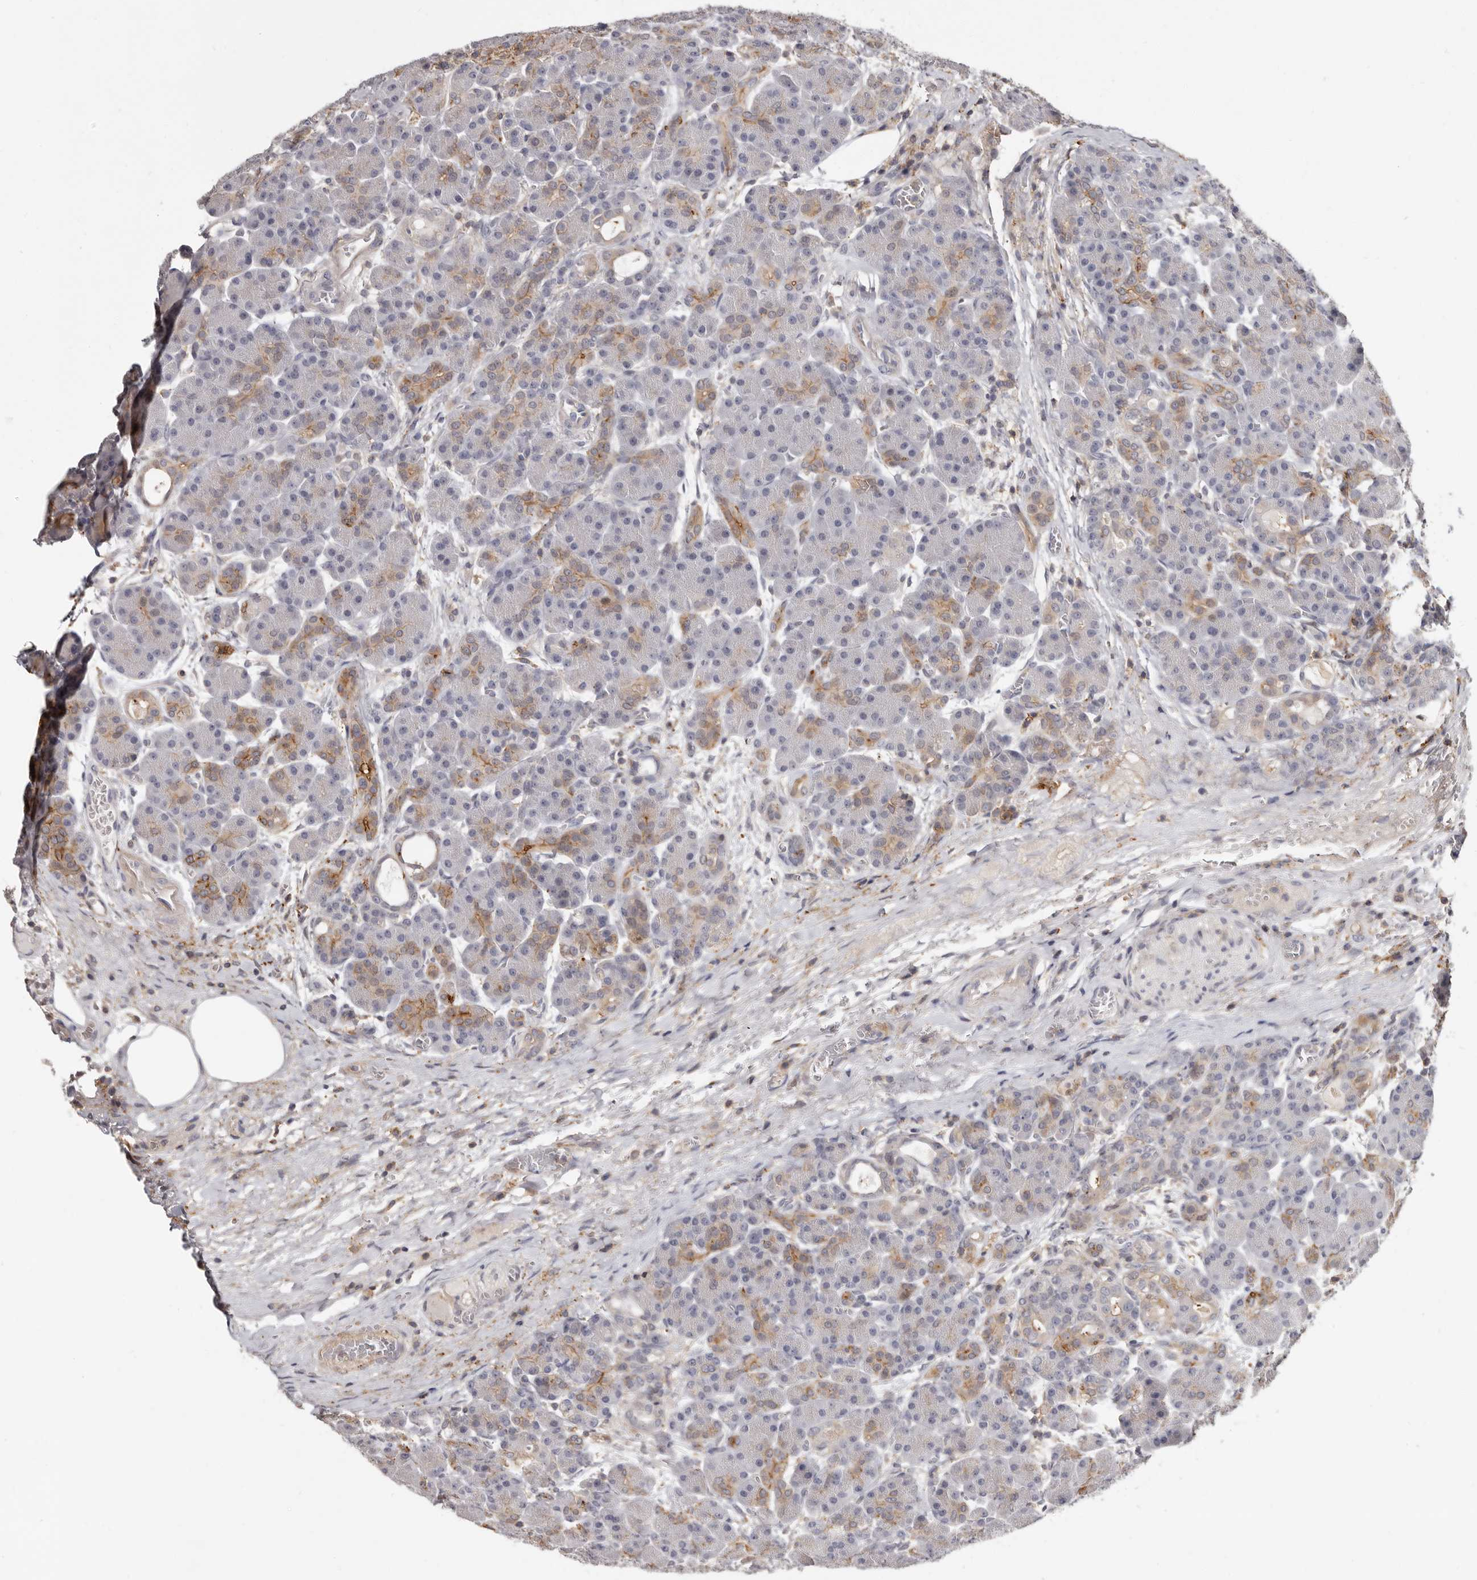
{"staining": {"intensity": "moderate", "quantity": "<25%", "location": "cytoplasmic/membranous"}, "tissue": "pancreas", "cell_type": "Exocrine glandular cells", "image_type": "normal", "snomed": [{"axis": "morphology", "description": "Normal tissue, NOS"}, {"axis": "topography", "description": "Pancreas"}], "caption": "Immunohistochemical staining of benign human pancreas reveals low levels of moderate cytoplasmic/membranous staining in approximately <25% of exocrine glandular cells. The staining was performed using DAB, with brown indicating positive protein expression. Nuclei are stained blue with hematoxylin.", "gene": "KIF26B", "patient": {"sex": "male", "age": 63}}